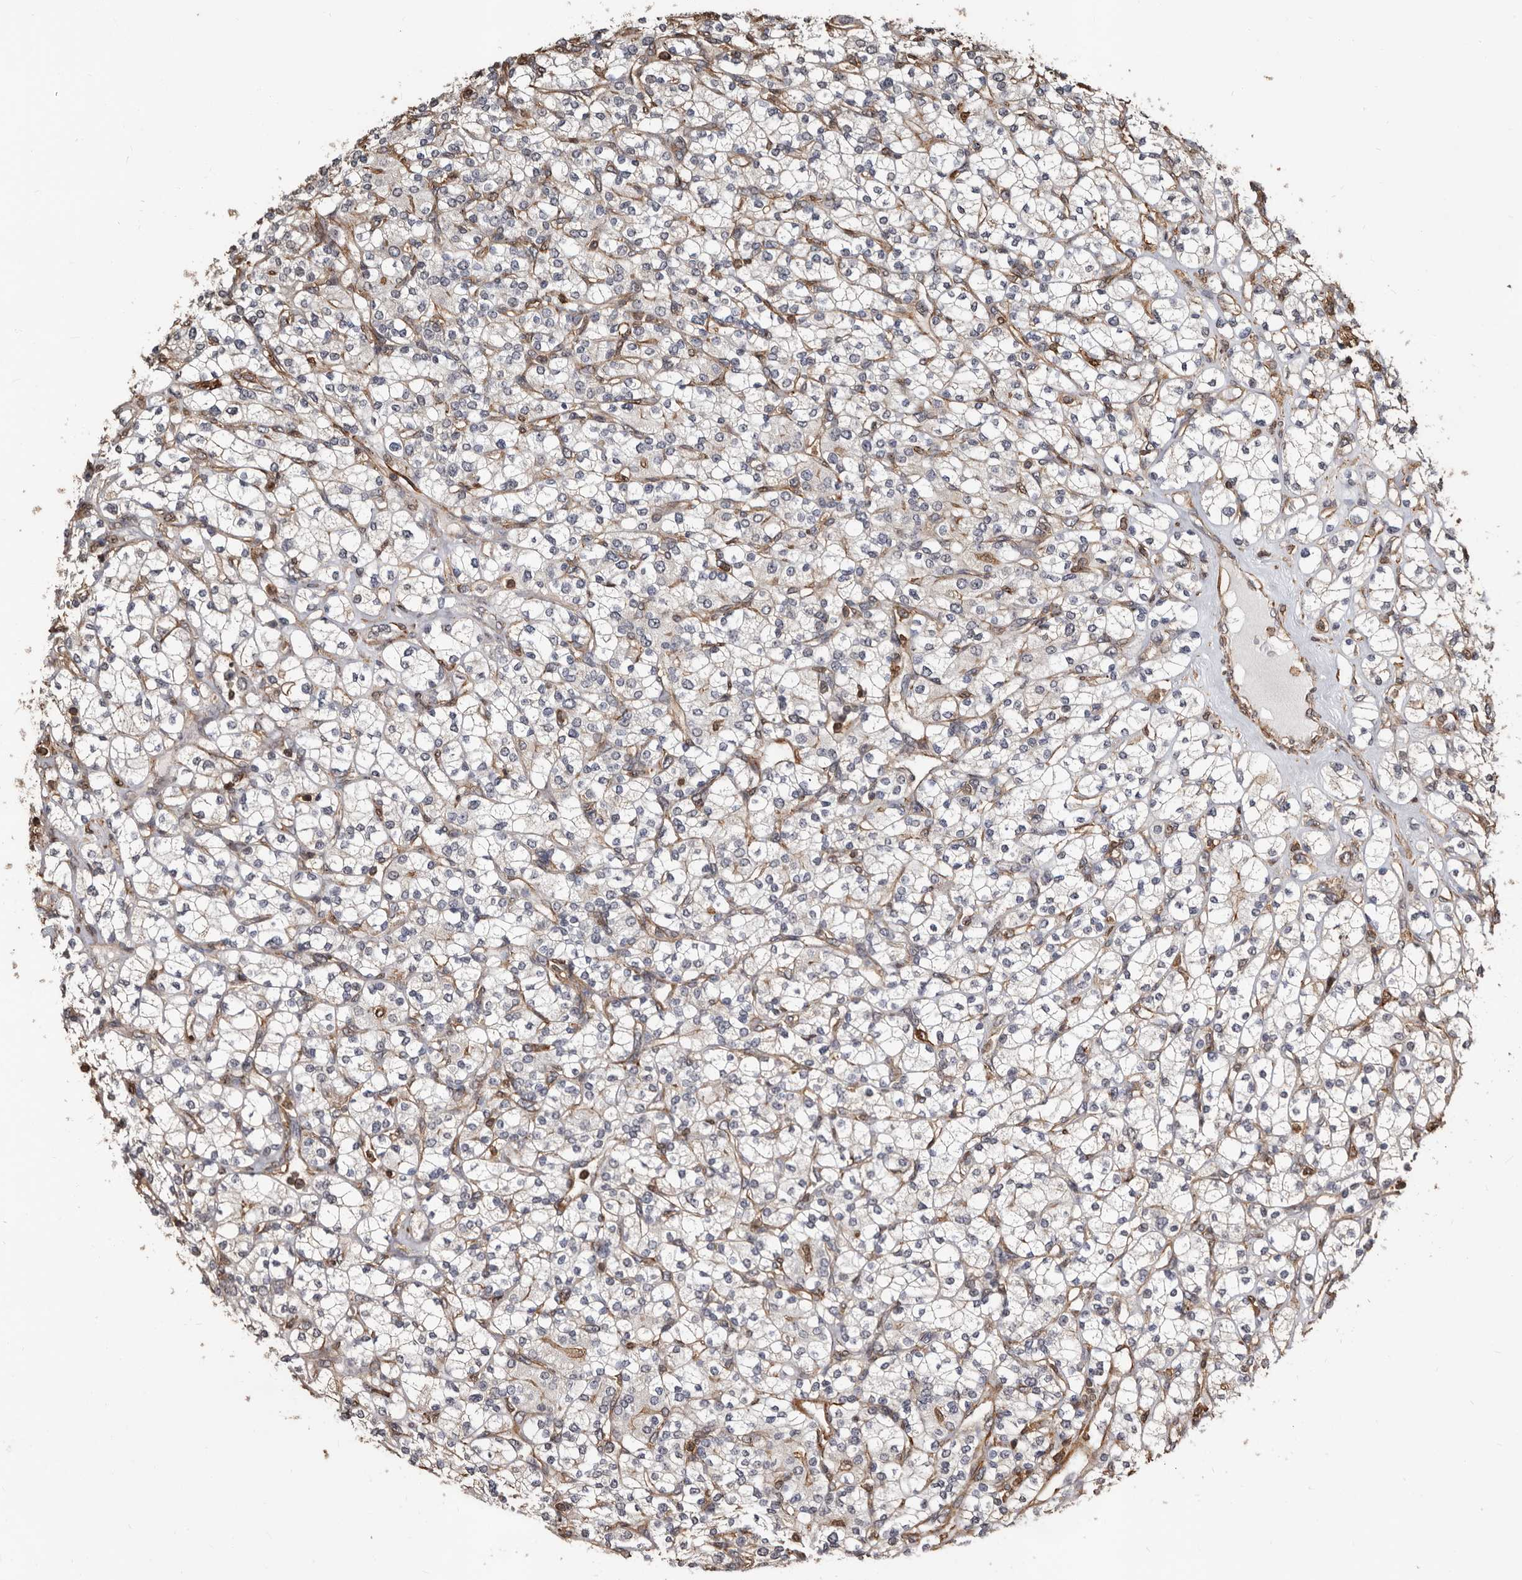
{"staining": {"intensity": "negative", "quantity": "none", "location": "none"}, "tissue": "renal cancer", "cell_type": "Tumor cells", "image_type": "cancer", "snomed": [{"axis": "morphology", "description": "Adenocarcinoma, NOS"}, {"axis": "topography", "description": "Kidney"}], "caption": "This is an immunohistochemistry image of renal cancer (adenocarcinoma). There is no expression in tumor cells.", "gene": "GSK3A", "patient": {"sex": "male", "age": 77}}